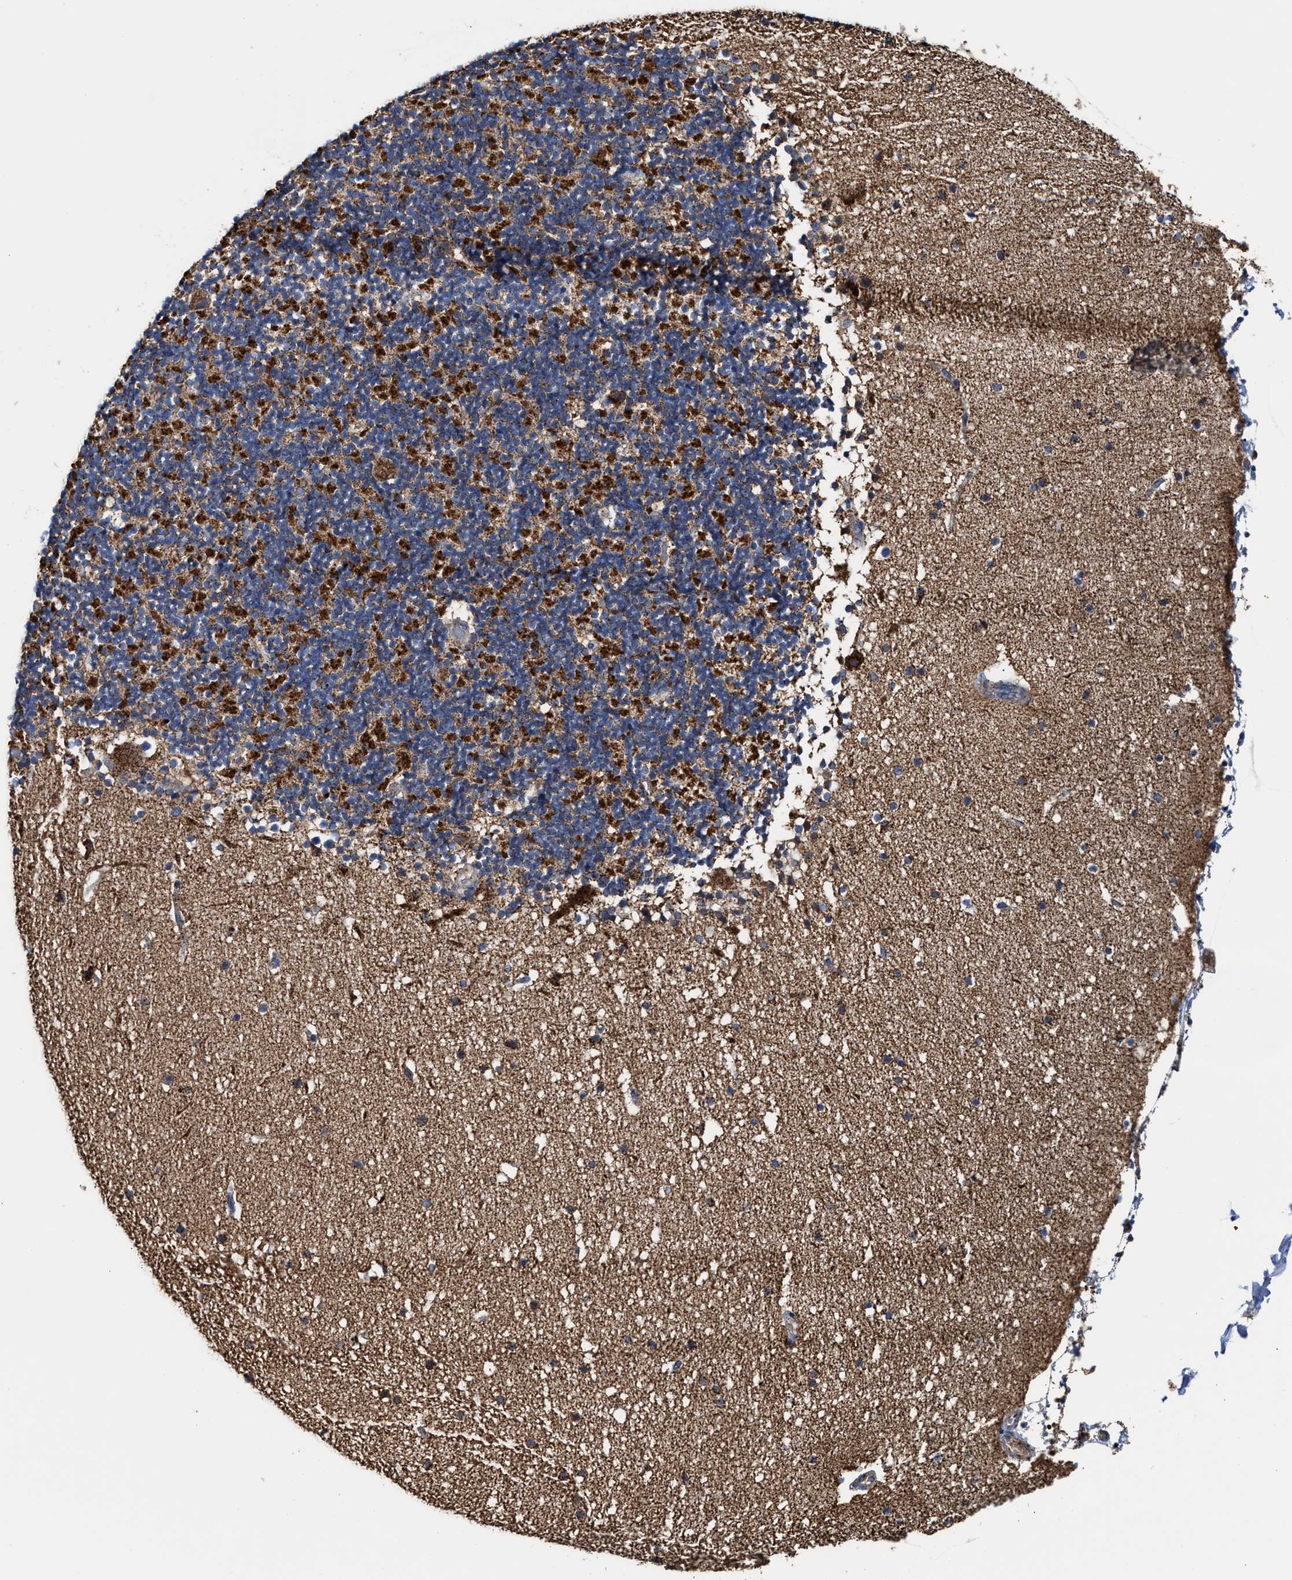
{"staining": {"intensity": "strong", "quantity": ">75%", "location": "cytoplasmic/membranous"}, "tissue": "cerebellum", "cell_type": "Cells in granular layer", "image_type": "normal", "snomed": [{"axis": "morphology", "description": "Normal tissue, NOS"}, {"axis": "topography", "description": "Cerebellum"}], "caption": "An immunohistochemistry (IHC) histopathology image of normal tissue is shown. Protein staining in brown labels strong cytoplasmic/membranous positivity in cerebellum within cells in granular layer. The staining was performed using DAB (3,3'-diaminobenzidine) to visualize the protein expression in brown, while the nuclei were stained in blue with hematoxylin (Magnification: 20x).", "gene": "MECR", "patient": {"sex": "male", "age": 57}}